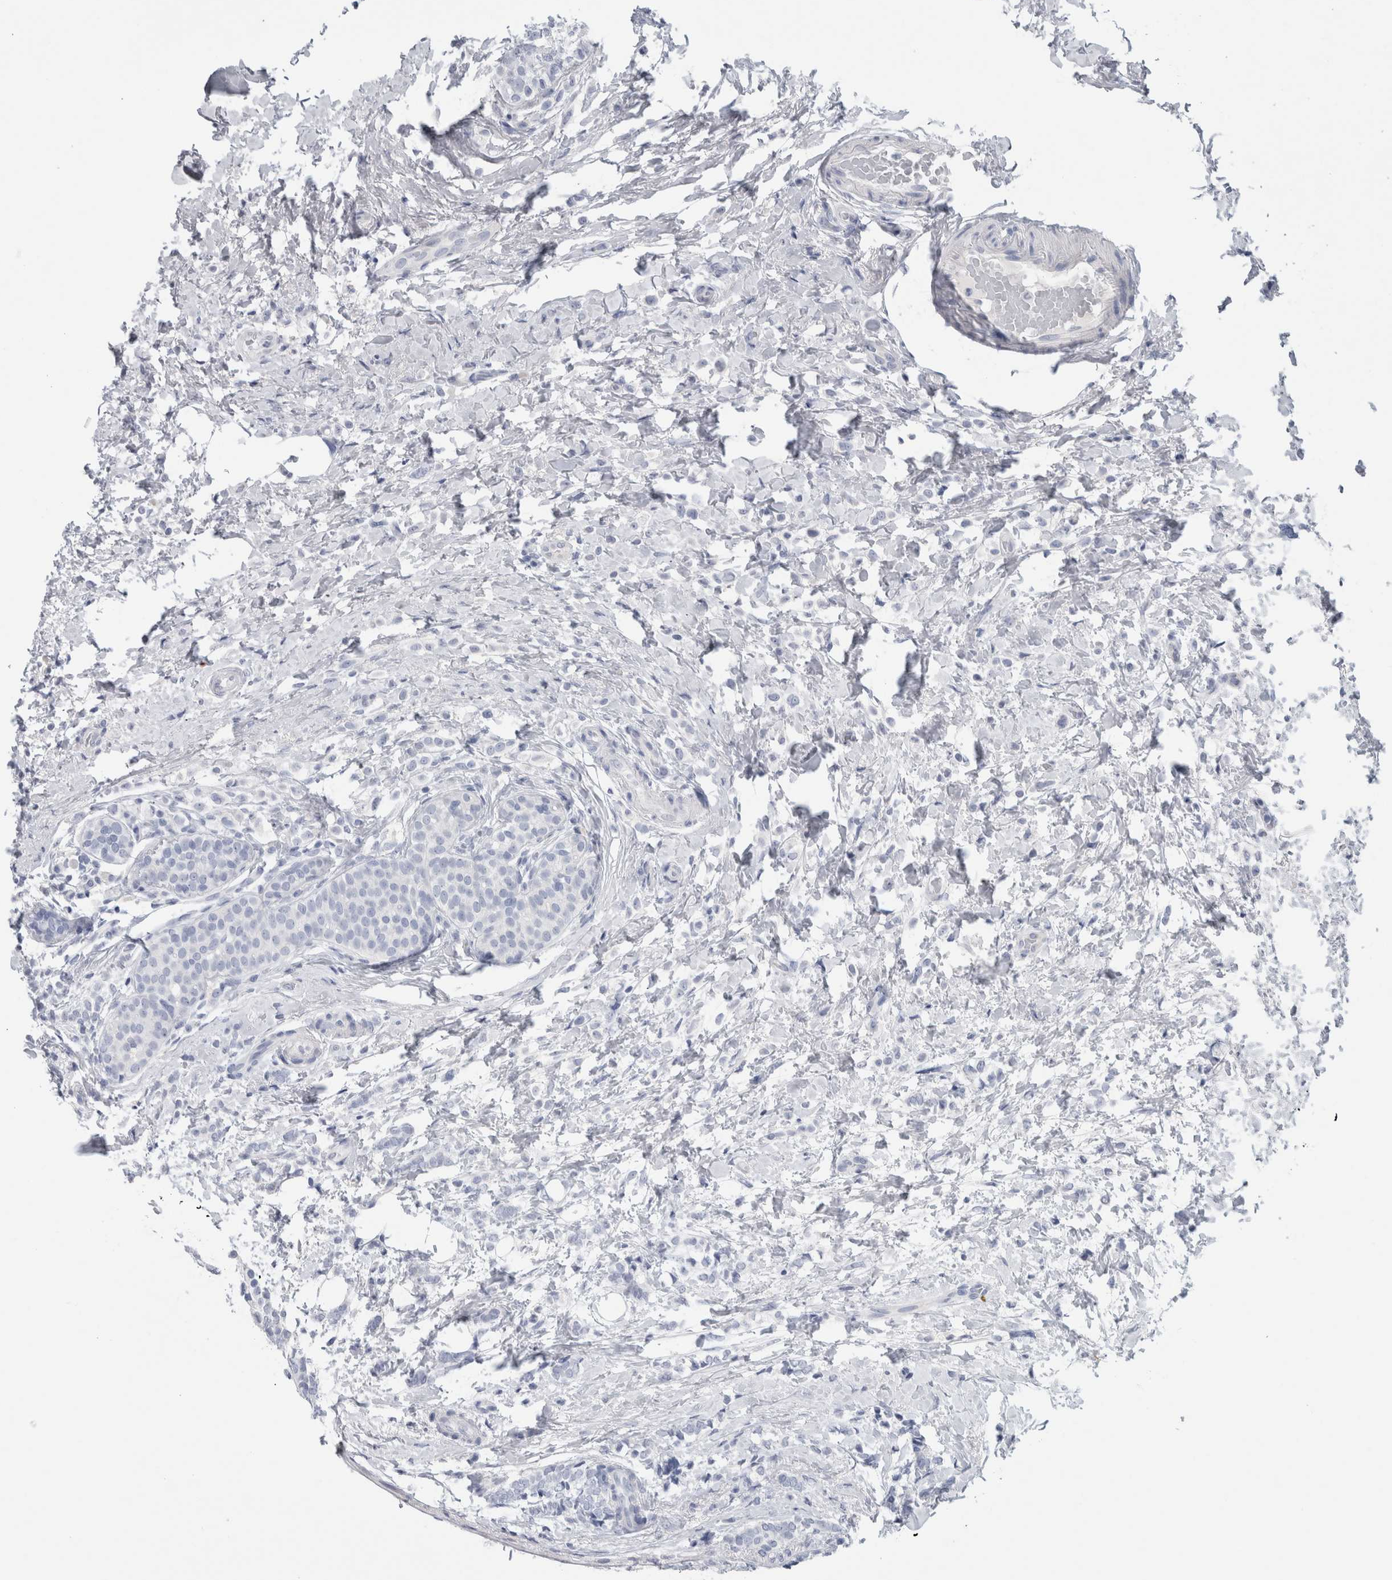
{"staining": {"intensity": "negative", "quantity": "none", "location": "none"}, "tissue": "breast cancer", "cell_type": "Tumor cells", "image_type": "cancer", "snomed": [{"axis": "morphology", "description": "Lobular carcinoma"}, {"axis": "topography", "description": "Breast"}], "caption": "The immunohistochemistry (IHC) micrograph has no significant expression in tumor cells of lobular carcinoma (breast) tissue.", "gene": "TARBP1", "patient": {"sex": "female", "age": 50}}